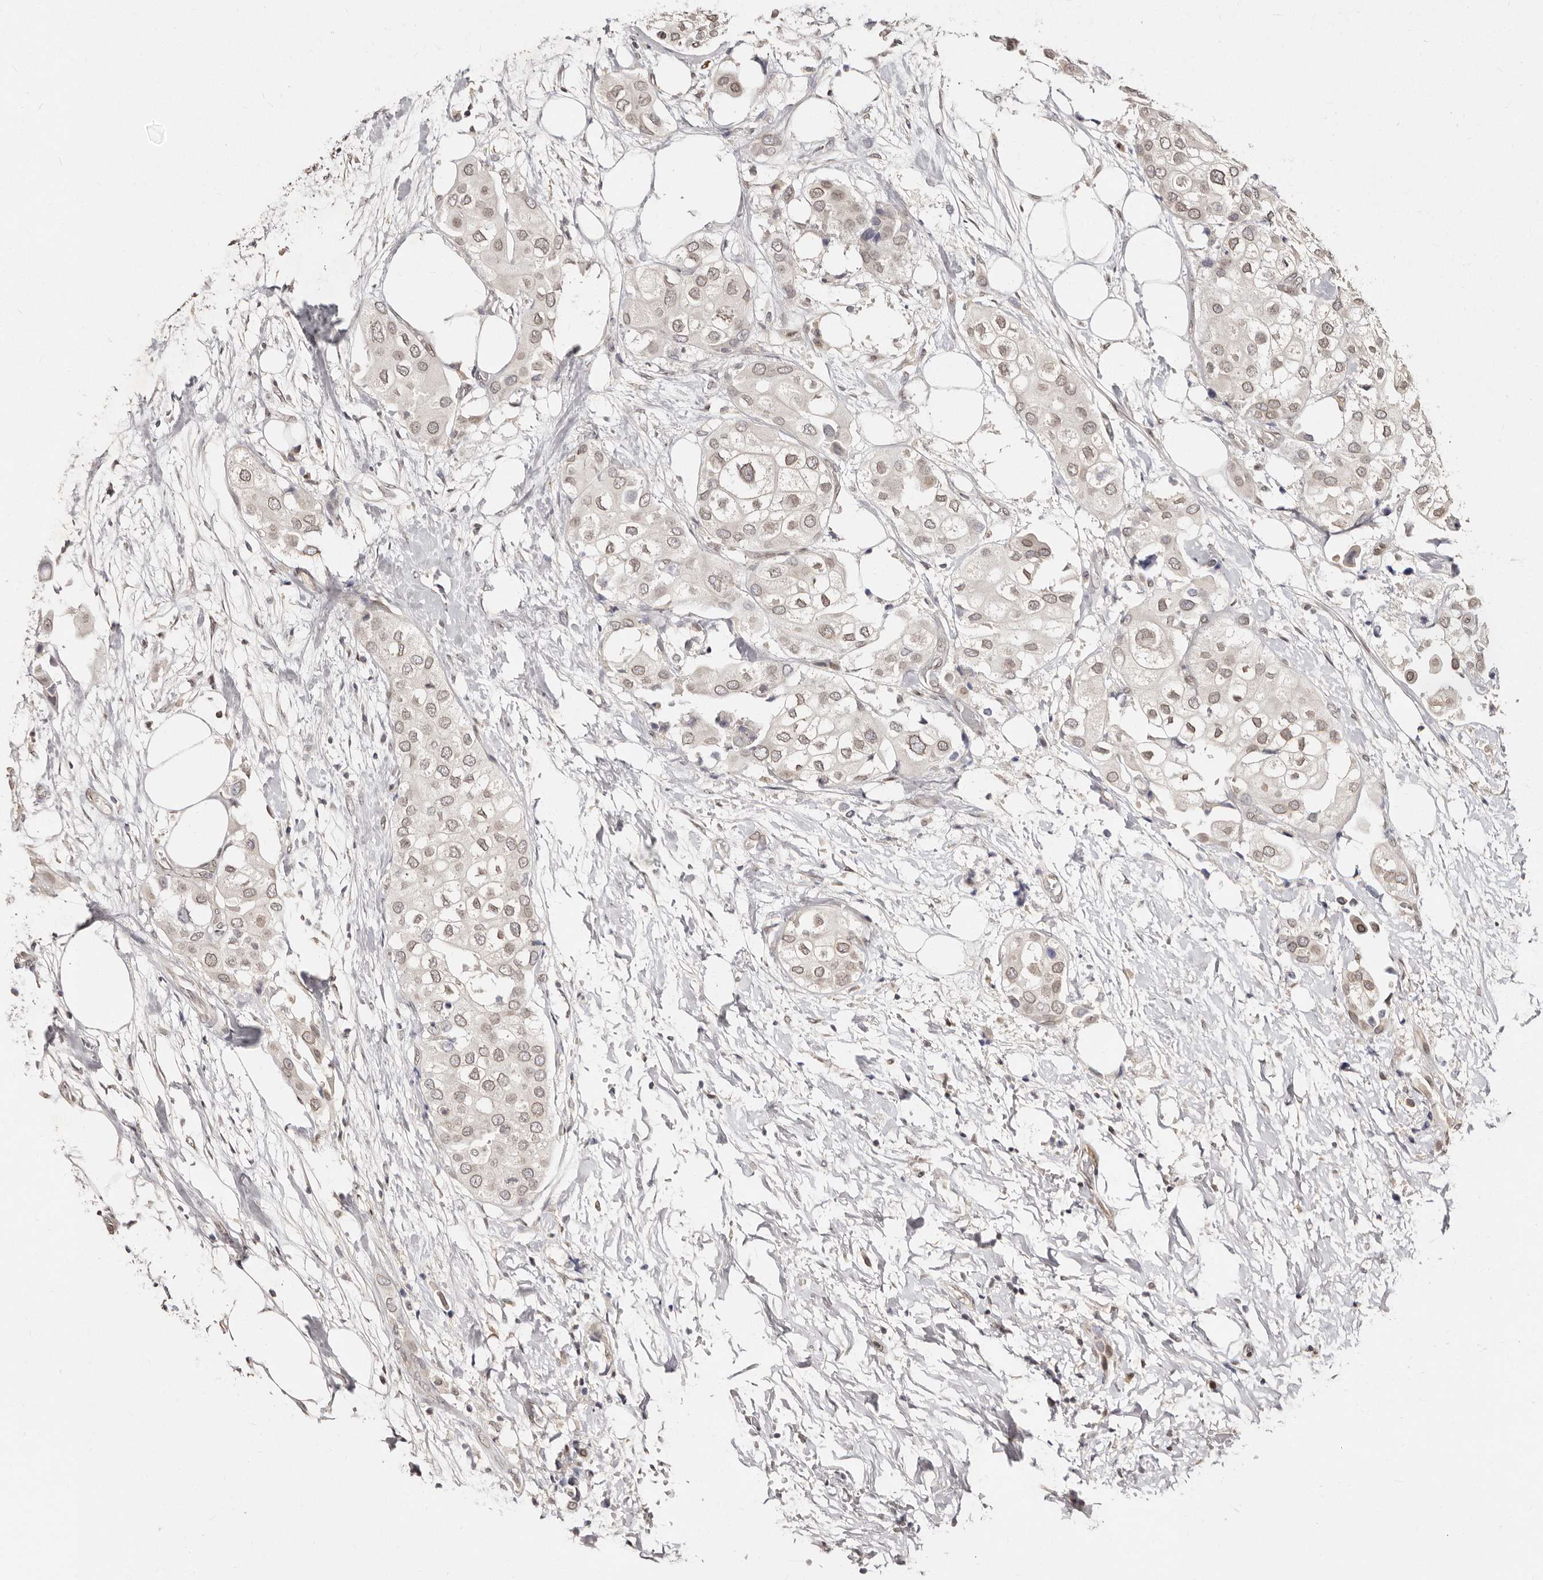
{"staining": {"intensity": "moderate", "quantity": ">75%", "location": "nuclear"}, "tissue": "urothelial cancer", "cell_type": "Tumor cells", "image_type": "cancer", "snomed": [{"axis": "morphology", "description": "Urothelial carcinoma, High grade"}, {"axis": "topography", "description": "Urinary bladder"}], "caption": "The micrograph demonstrates staining of urothelial carcinoma (high-grade), revealing moderate nuclear protein staining (brown color) within tumor cells.", "gene": "LCORL", "patient": {"sex": "male", "age": 64}}